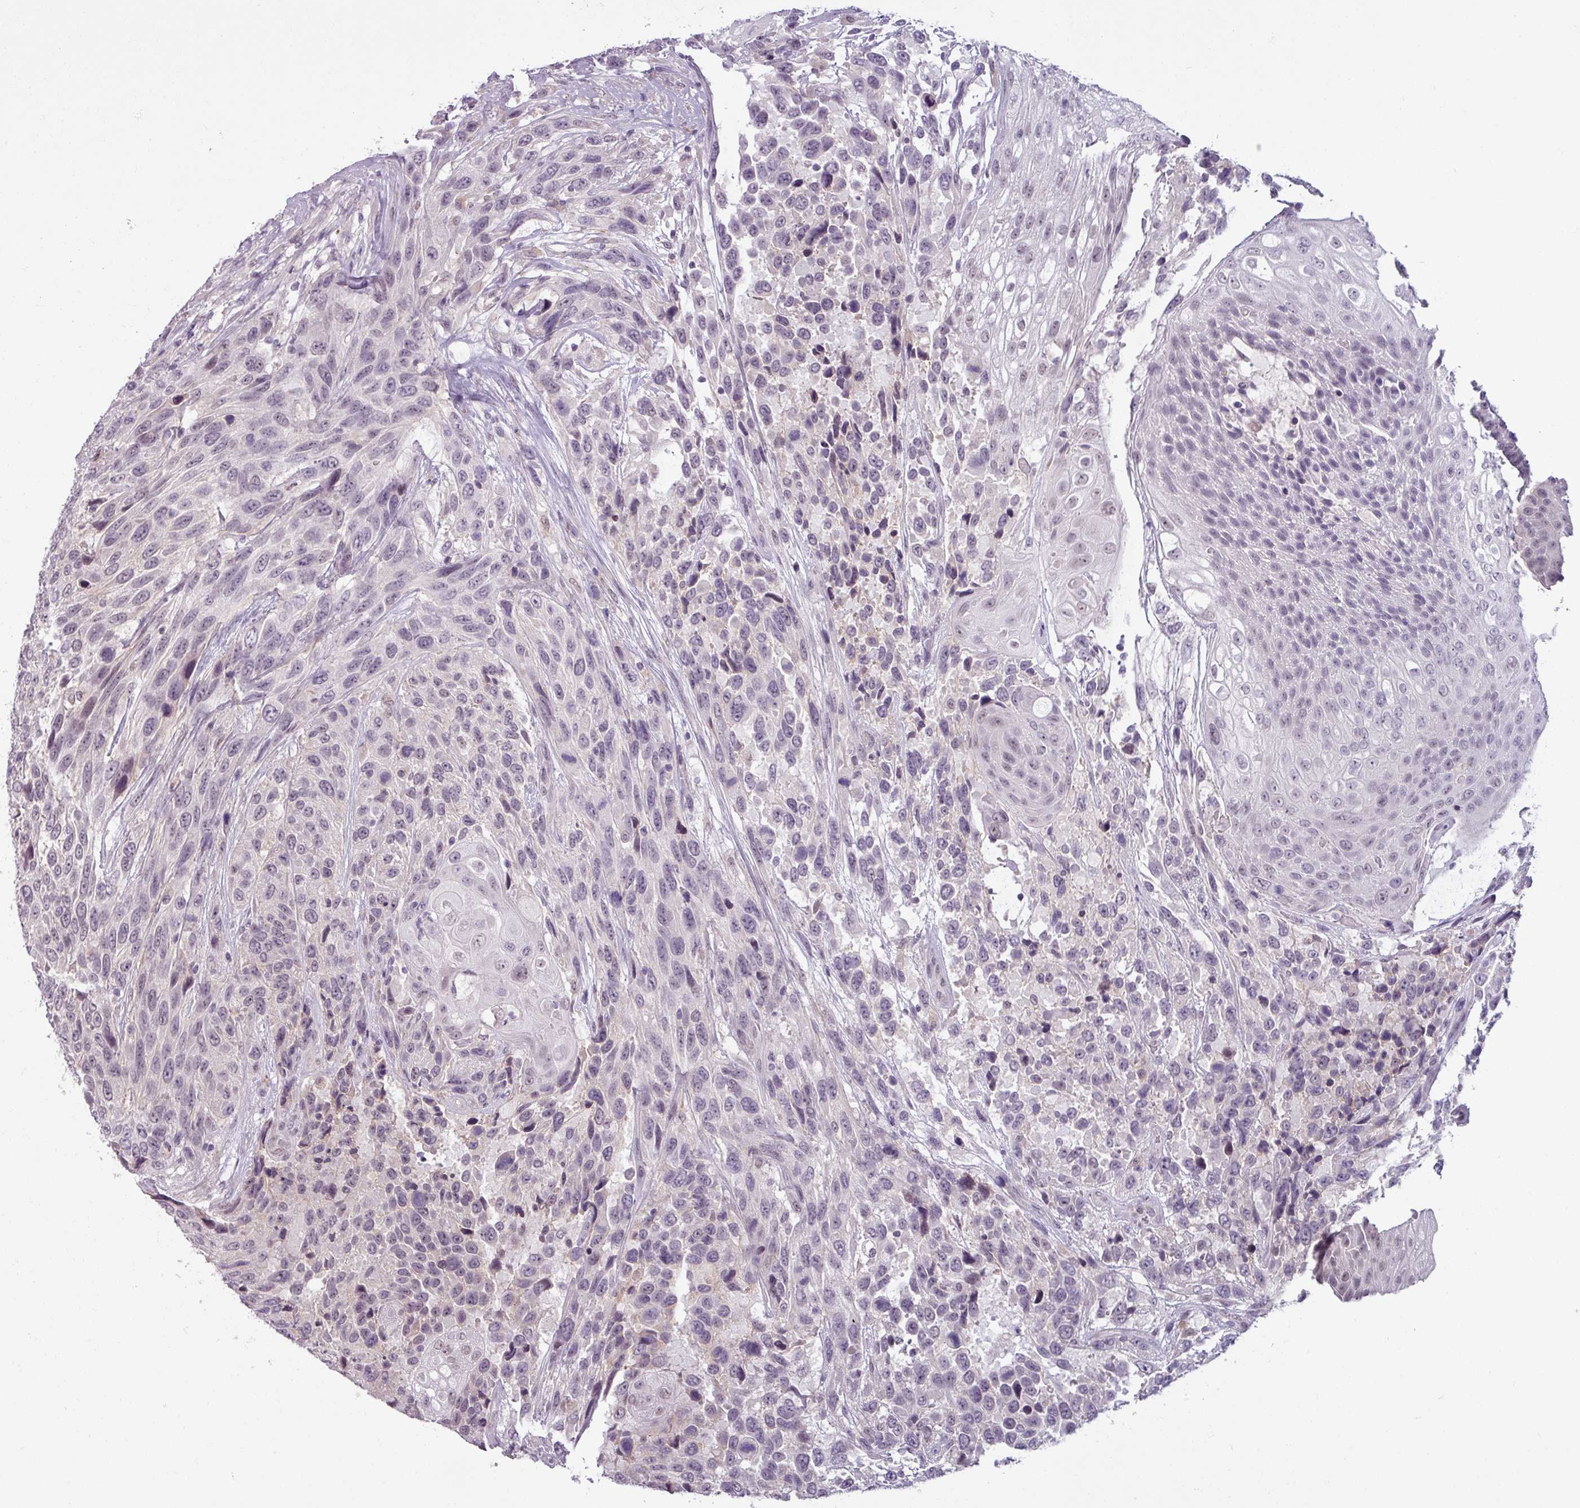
{"staining": {"intensity": "weak", "quantity": "<25%", "location": "nuclear"}, "tissue": "urothelial cancer", "cell_type": "Tumor cells", "image_type": "cancer", "snomed": [{"axis": "morphology", "description": "Urothelial carcinoma, High grade"}, {"axis": "topography", "description": "Urinary bladder"}], "caption": "There is no significant staining in tumor cells of urothelial cancer.", "gene": "UVSSA", "patient": {"sex": "female", "age": 70}}